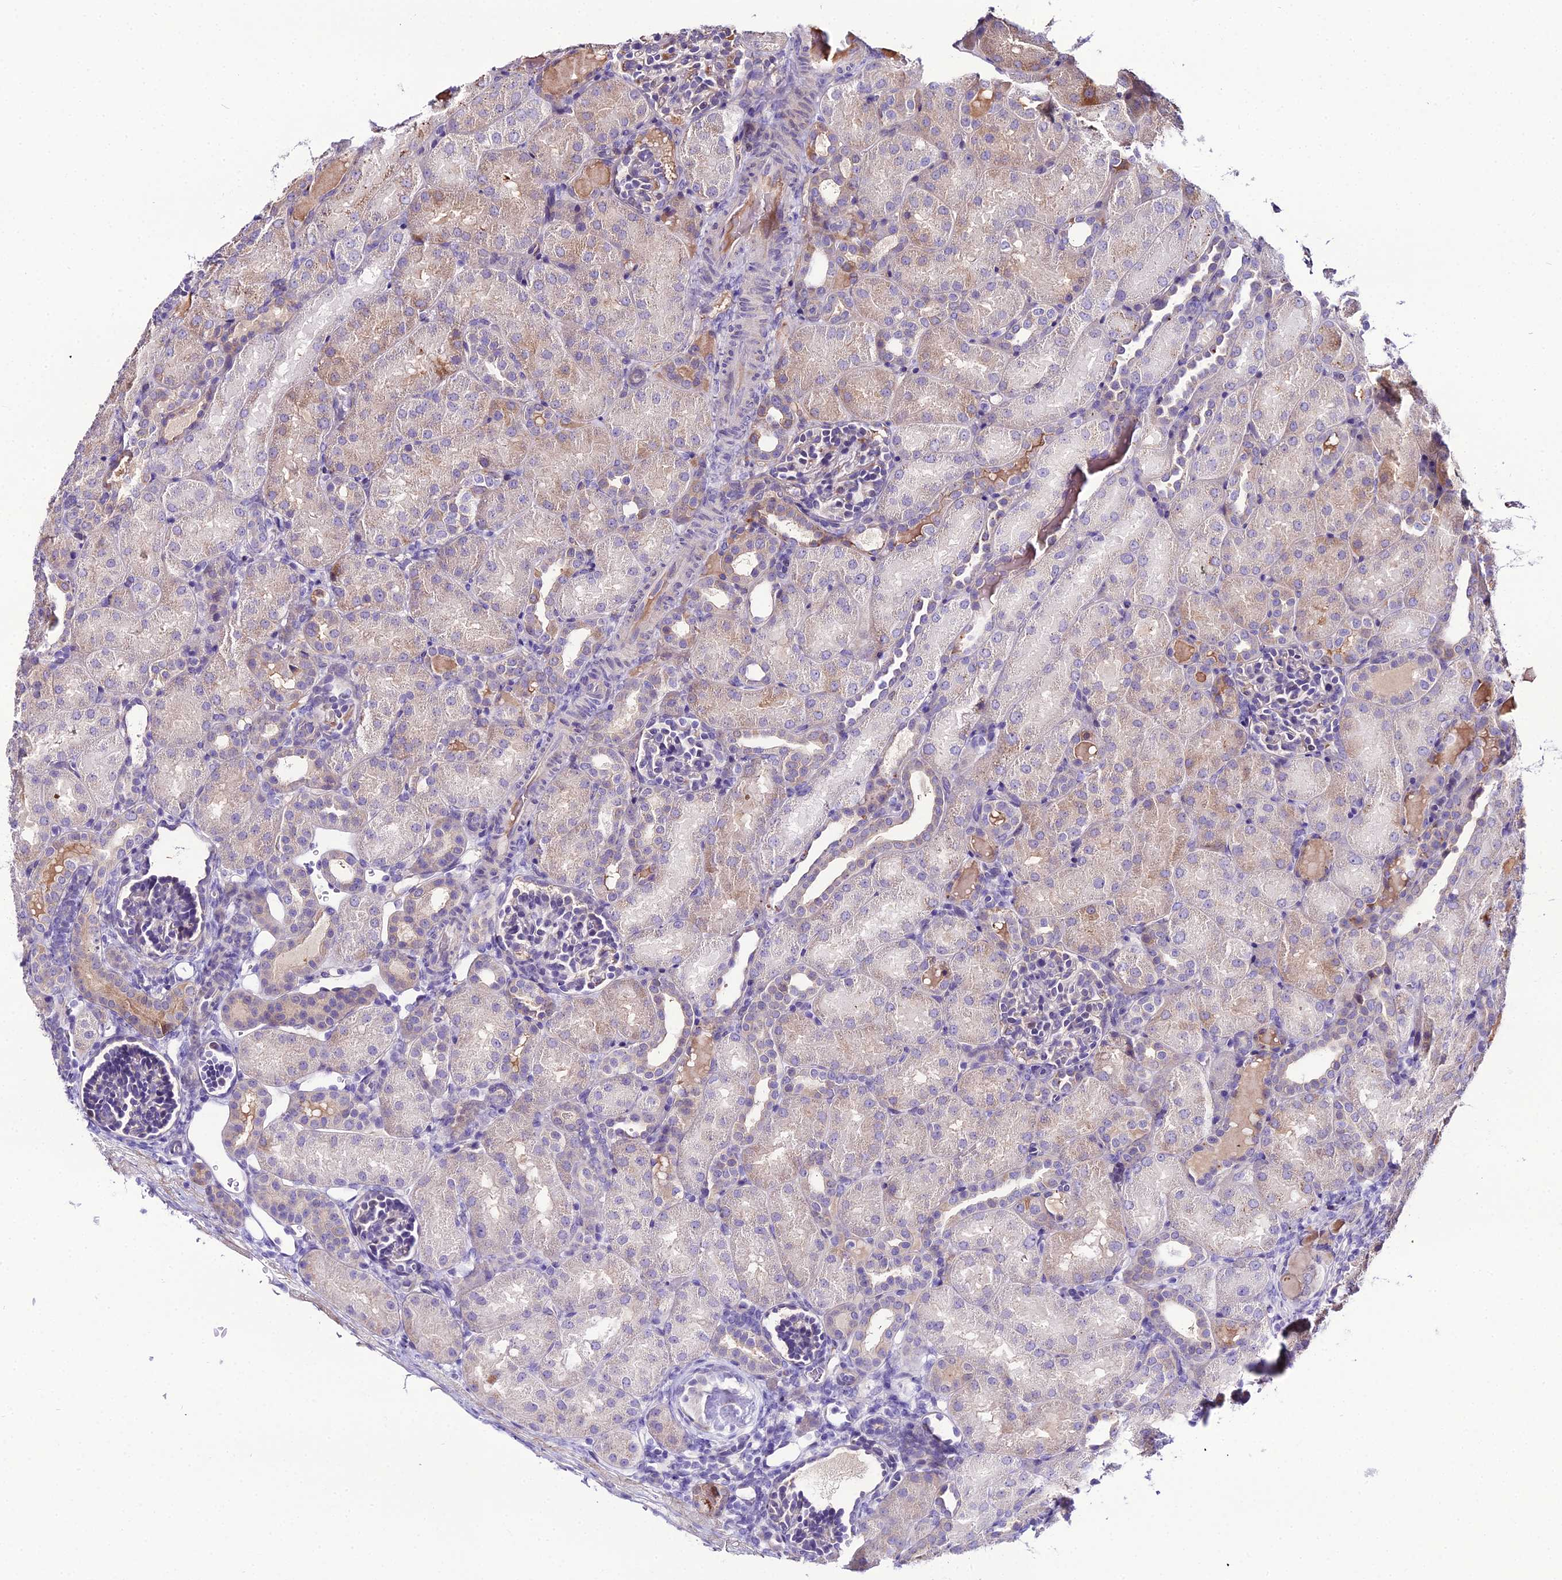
{"staining": {"intensity": "negative", "quantity": "none", "location": "none"}, "tissue": "kidney", "cell_type": "Cells in glomeruli", "image_type": "normal", "snomed": [{"axis": "morphology", "description": "Normal tissue, NOS"}, {"axis": "topography", "description": "Kidney"}], "caption": "Immunohistochemistry histopathology image of unremarkable kidney stained for a protein (brown), which shows no positivity in cells in glomeruli.", "gene": "MB21D2", "patient": {"sex": "male", "age": 1}}